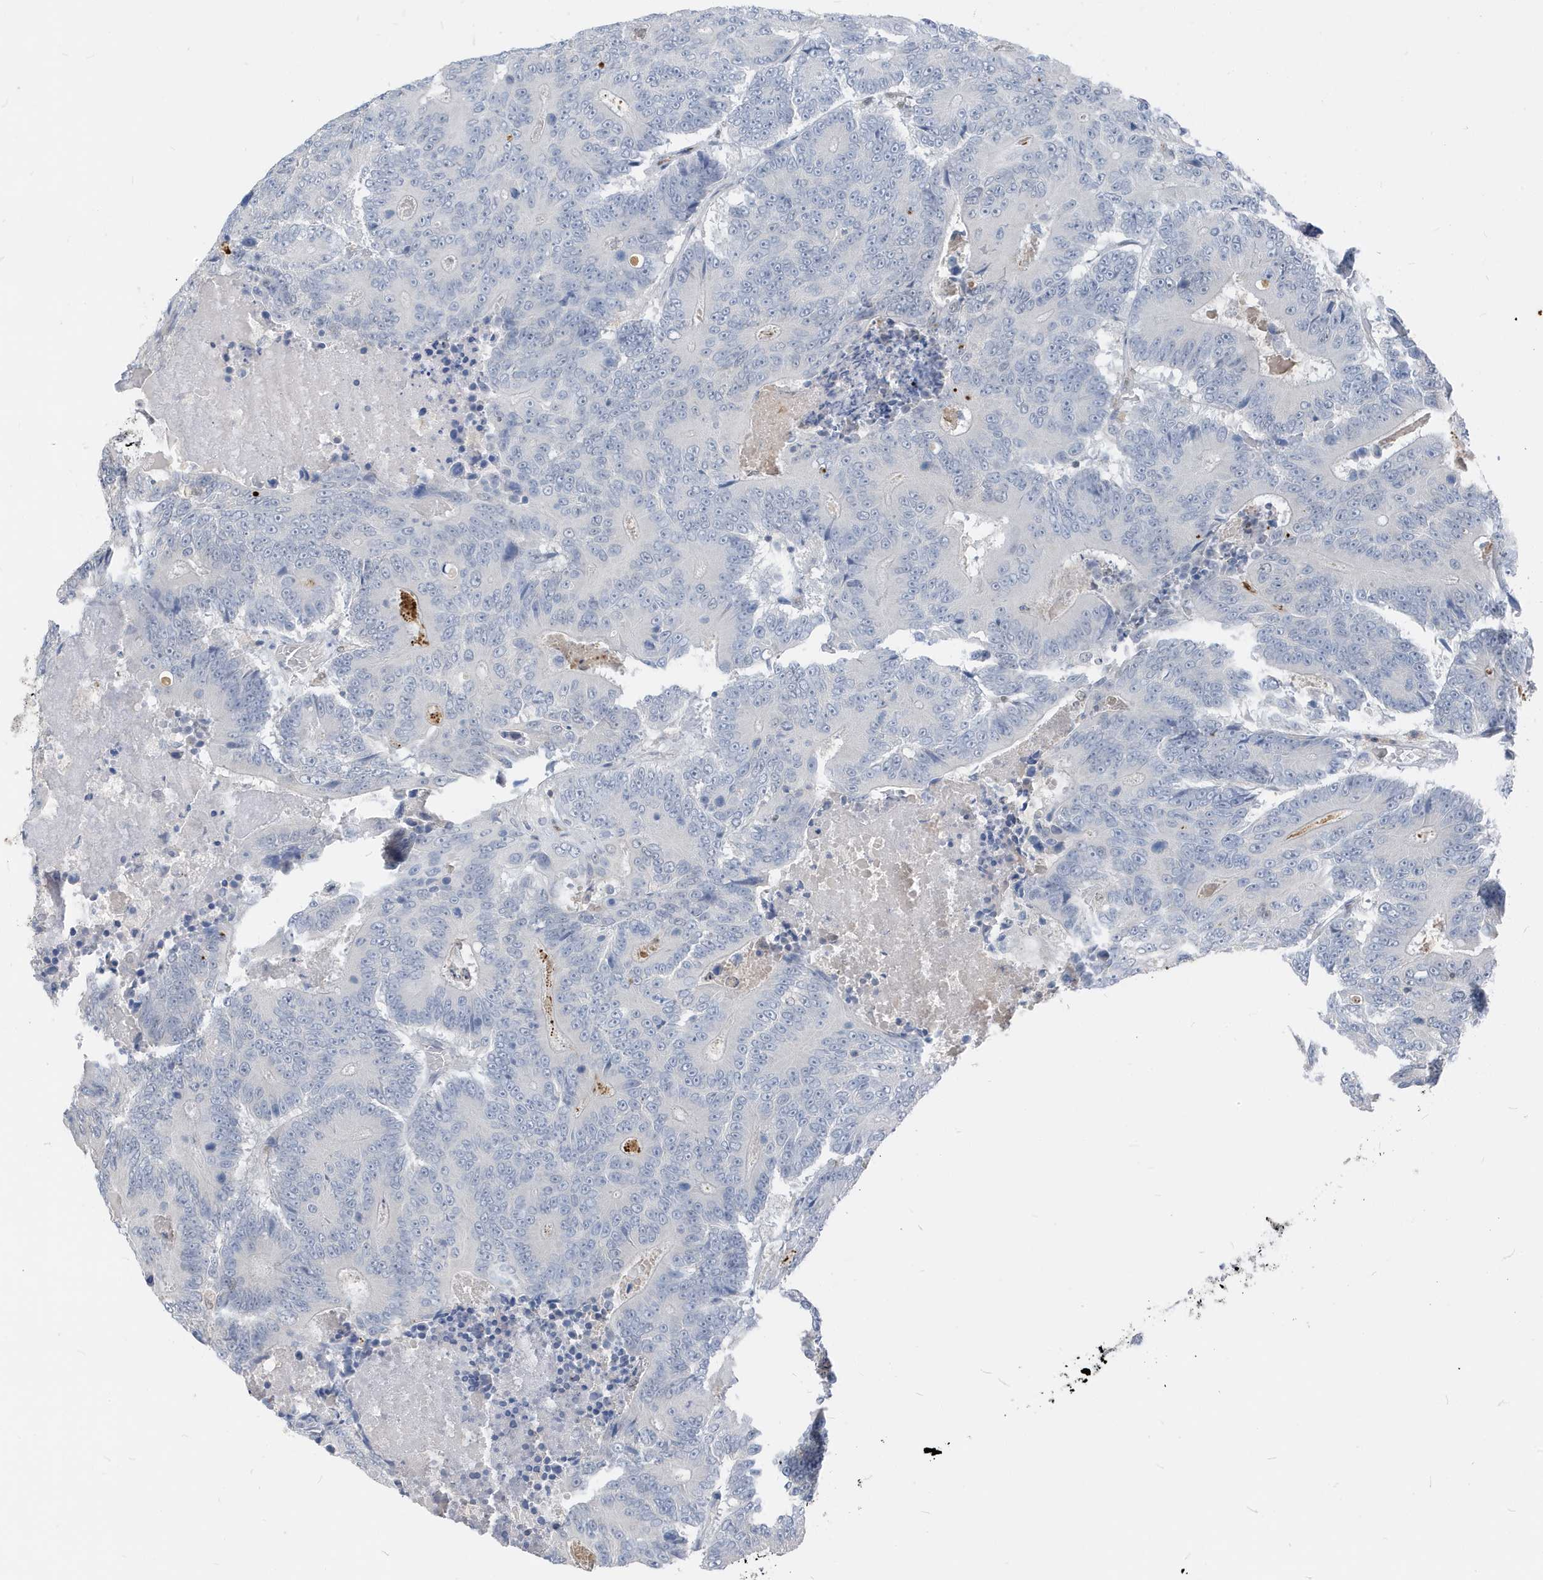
{"staining": {"intensity": "negative", "quantity": "none", "location": "none"}, "tissue": "colorectal cancer", "cell_type": "Tumor cells", "image_type": "cancer", "snomed": [{"axis": "morphology", "description": "Adenocarcinoma, NOS"}, {"axis": "topography", "description": "Colon"}], "caption": "This histopathology image is of adenocarcinoma (colorectal) stained with immunohistochemistry (IHC) to label a protein in brown with the nuclei are counter-stained blue. There is no staining in tumor cells.", "gene": "NCOA7", "patient": {"sex": "male", "age": 83}}